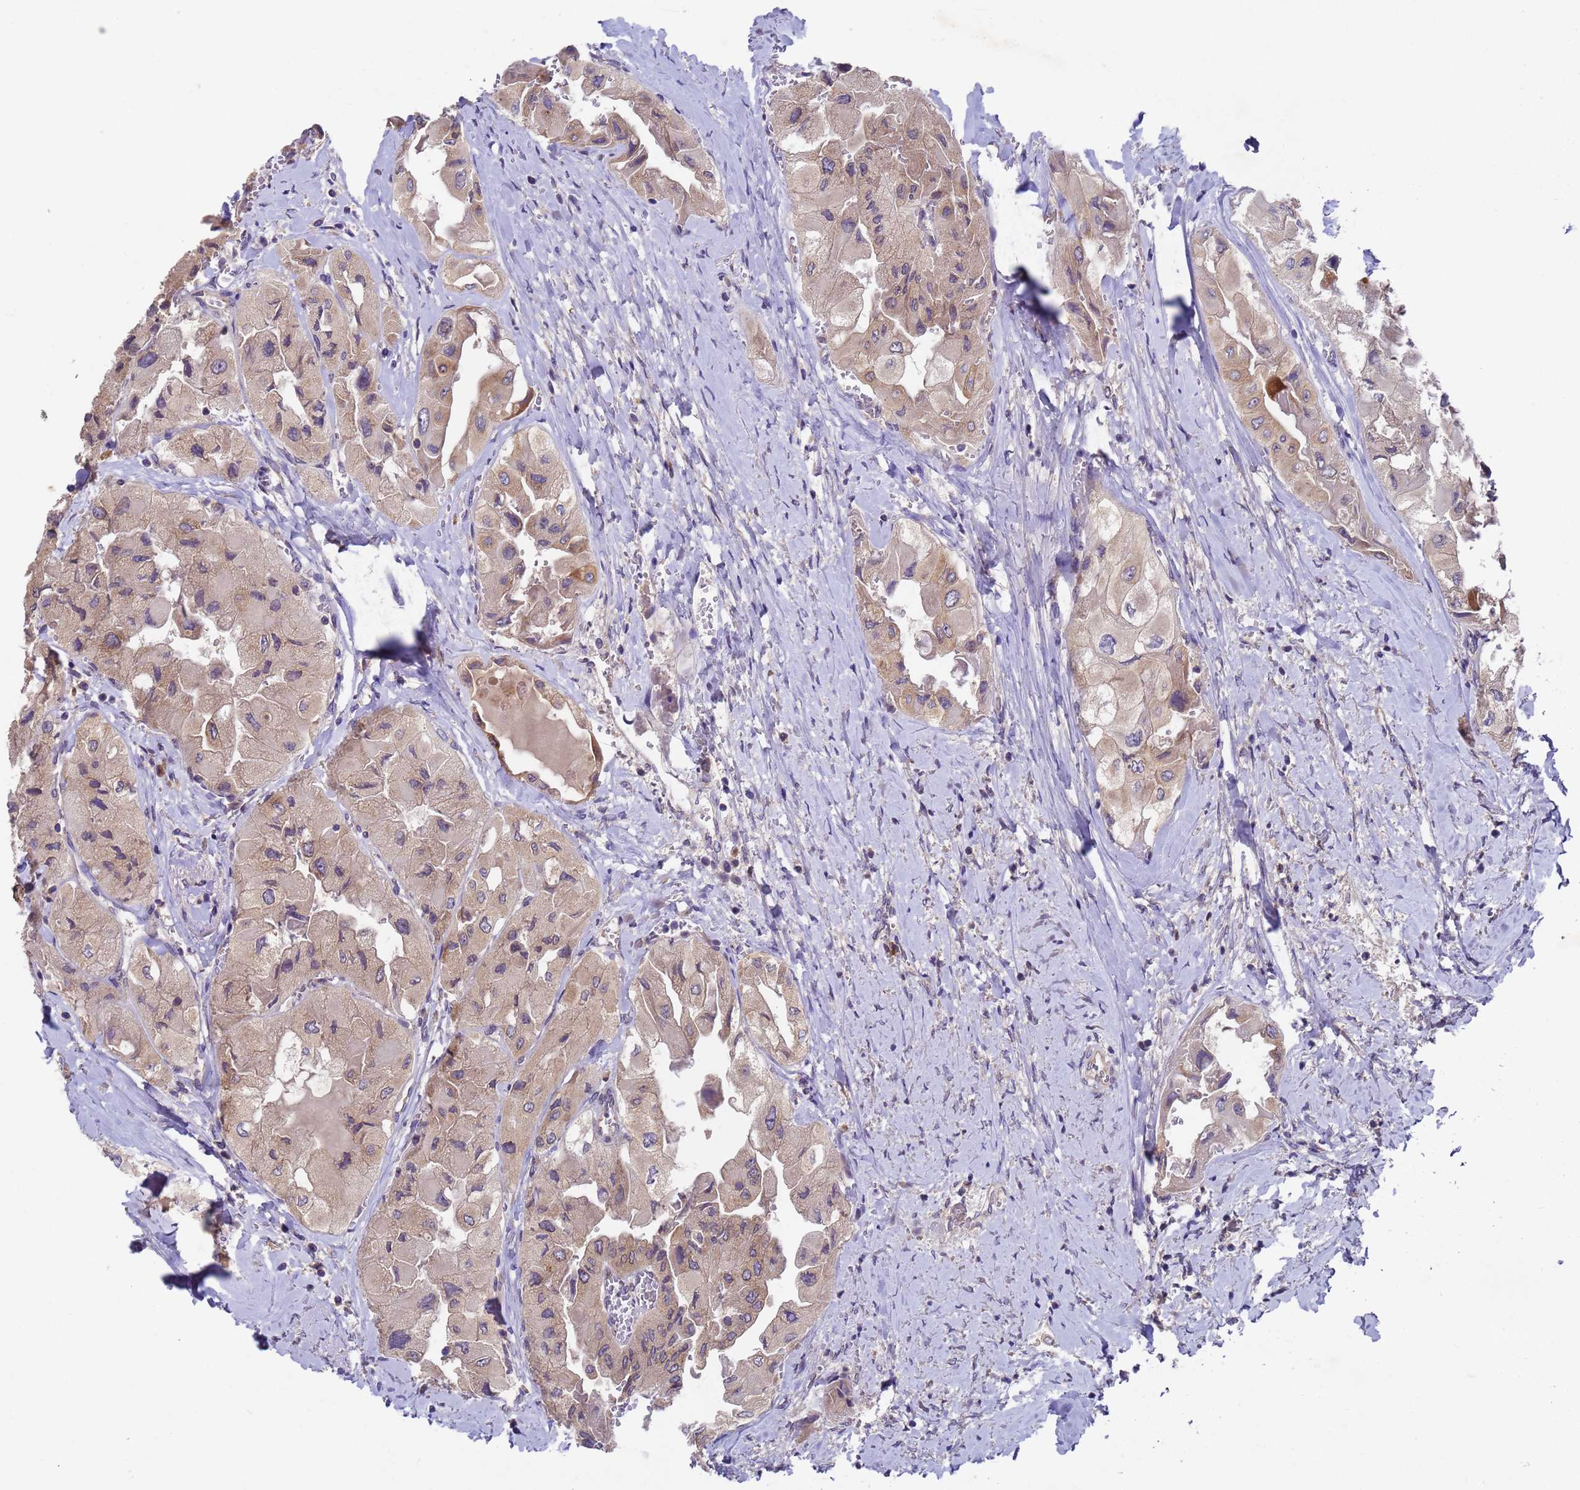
{"staining": {"intensity": "weak", "quantity": "25%-75%", "location": "cytoplasmic/membranous"}, "tissue": "thyroid cancer", "cell_type": "Tumor cells", "image_type": "cancer", "snomed": [{"axis": "morphology", "description": "Normal tissue, NOS"}, {"axis": "morphology", "description": "Papillary adenocarcinoma, NOS"}, {"axis": "topography", "description": "Thyroid gland"}], "caption": "Immunohistochemical staining of thyroid cancer (papillary adenocarcinoma) demonstrates low levels of weak cytoplasmic/membranous positivity in about 25%-75% of tumor cells.", "gene": "DCAF12L2", "patient": {"sex": "female", "age": 59}}